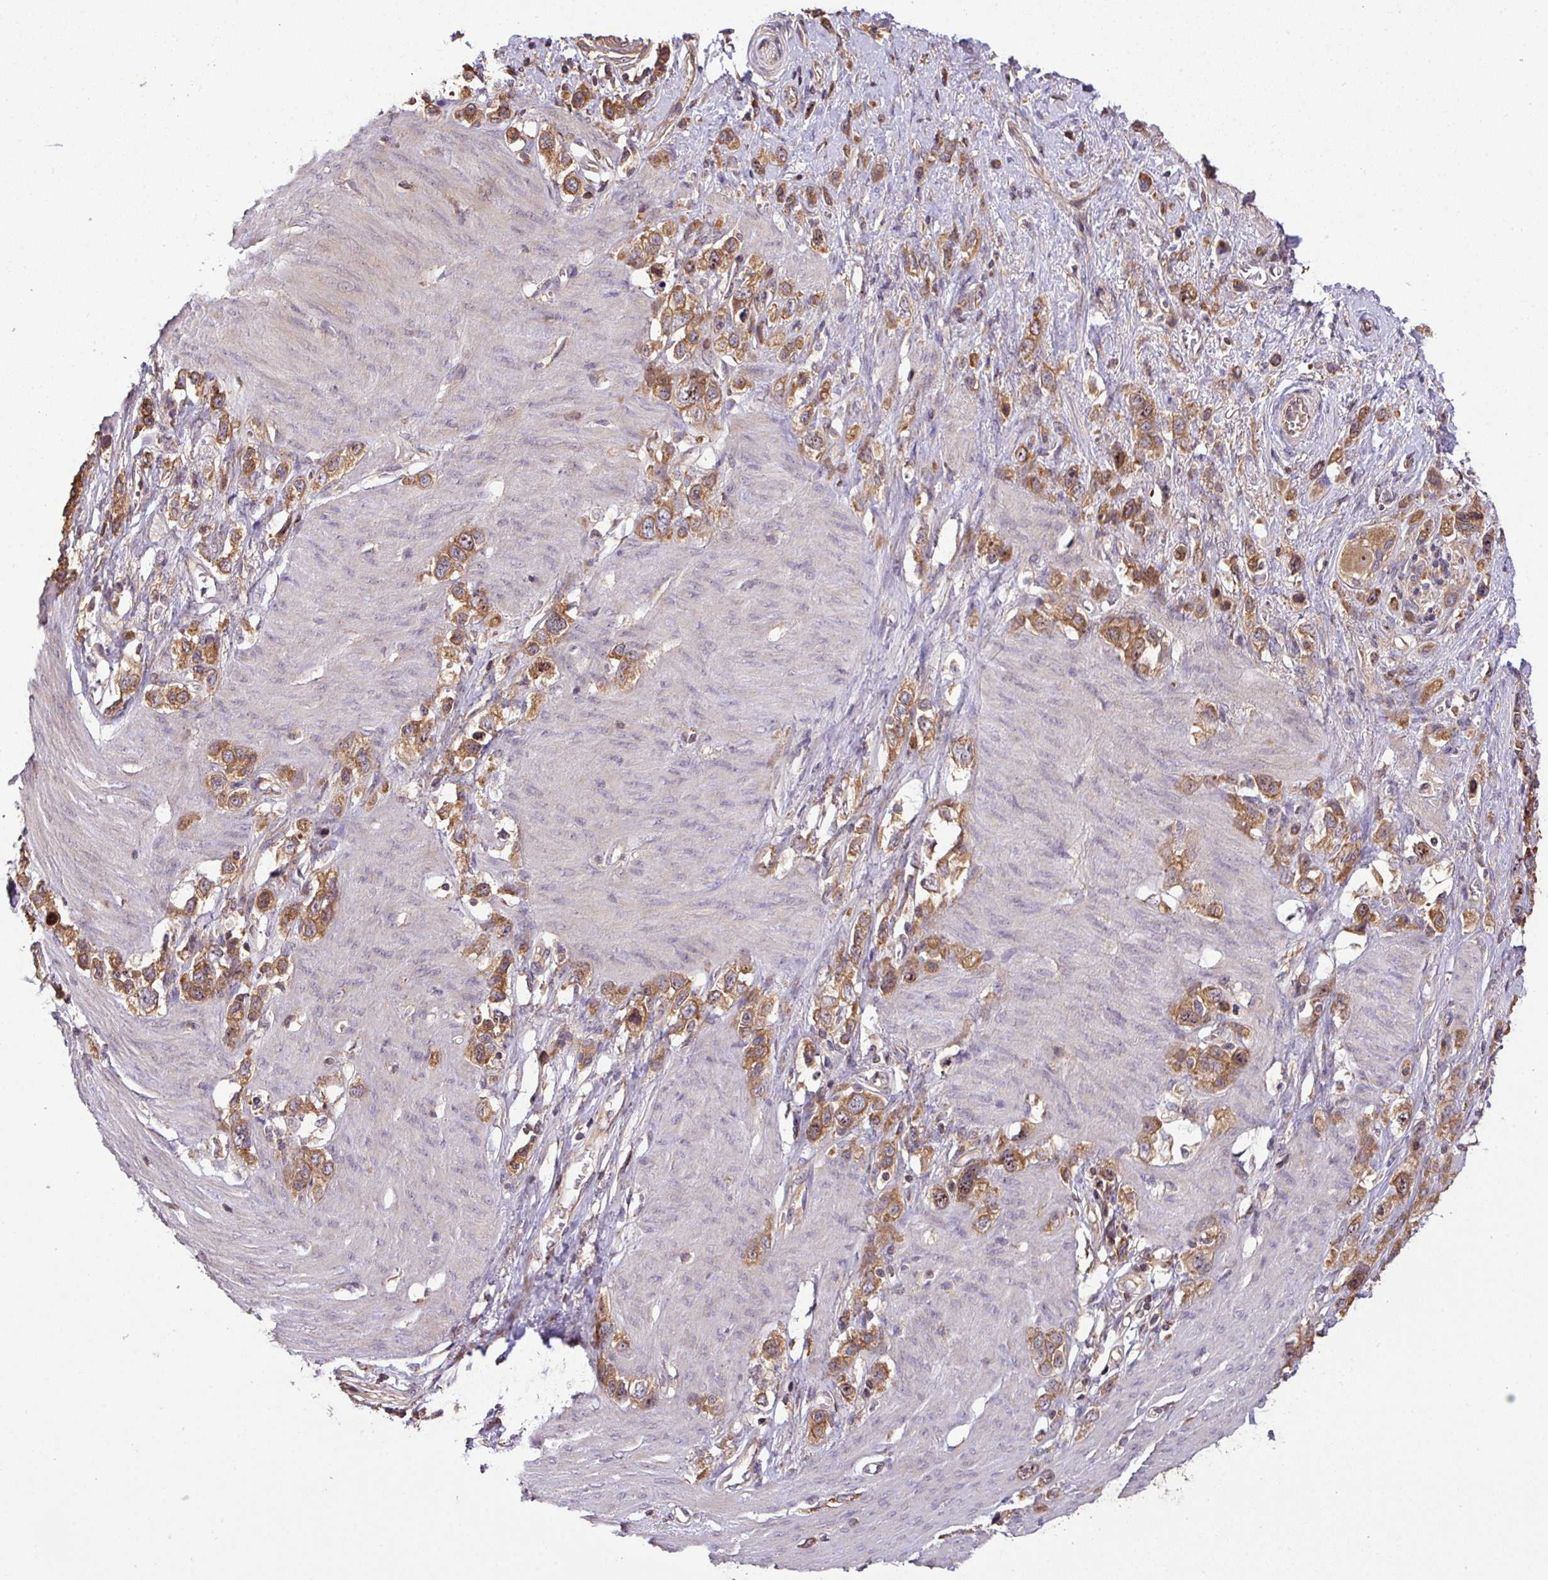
{"staining": {"intensity": "moderate", "quantity": ">75%", "location": "cytoplasmic/membranous,nuclear"}, "tissue": "stomach cancer", "cell_type": "Tumor cells", "image_type": "cancer", "snomed": [{"axis": "morphology", "description": "Adenocarcinoma, NOS"}, {"axis": "topography", "description": "Stomach"}], "caption": "Protein staining of stomach adenocarcinoma tissue displays moderate cytoplasmic/membranous and nuclear expression in about >75% of tumor cells.", "gene": "VENTX", "patient": {"sex": "female", "age": 65}}